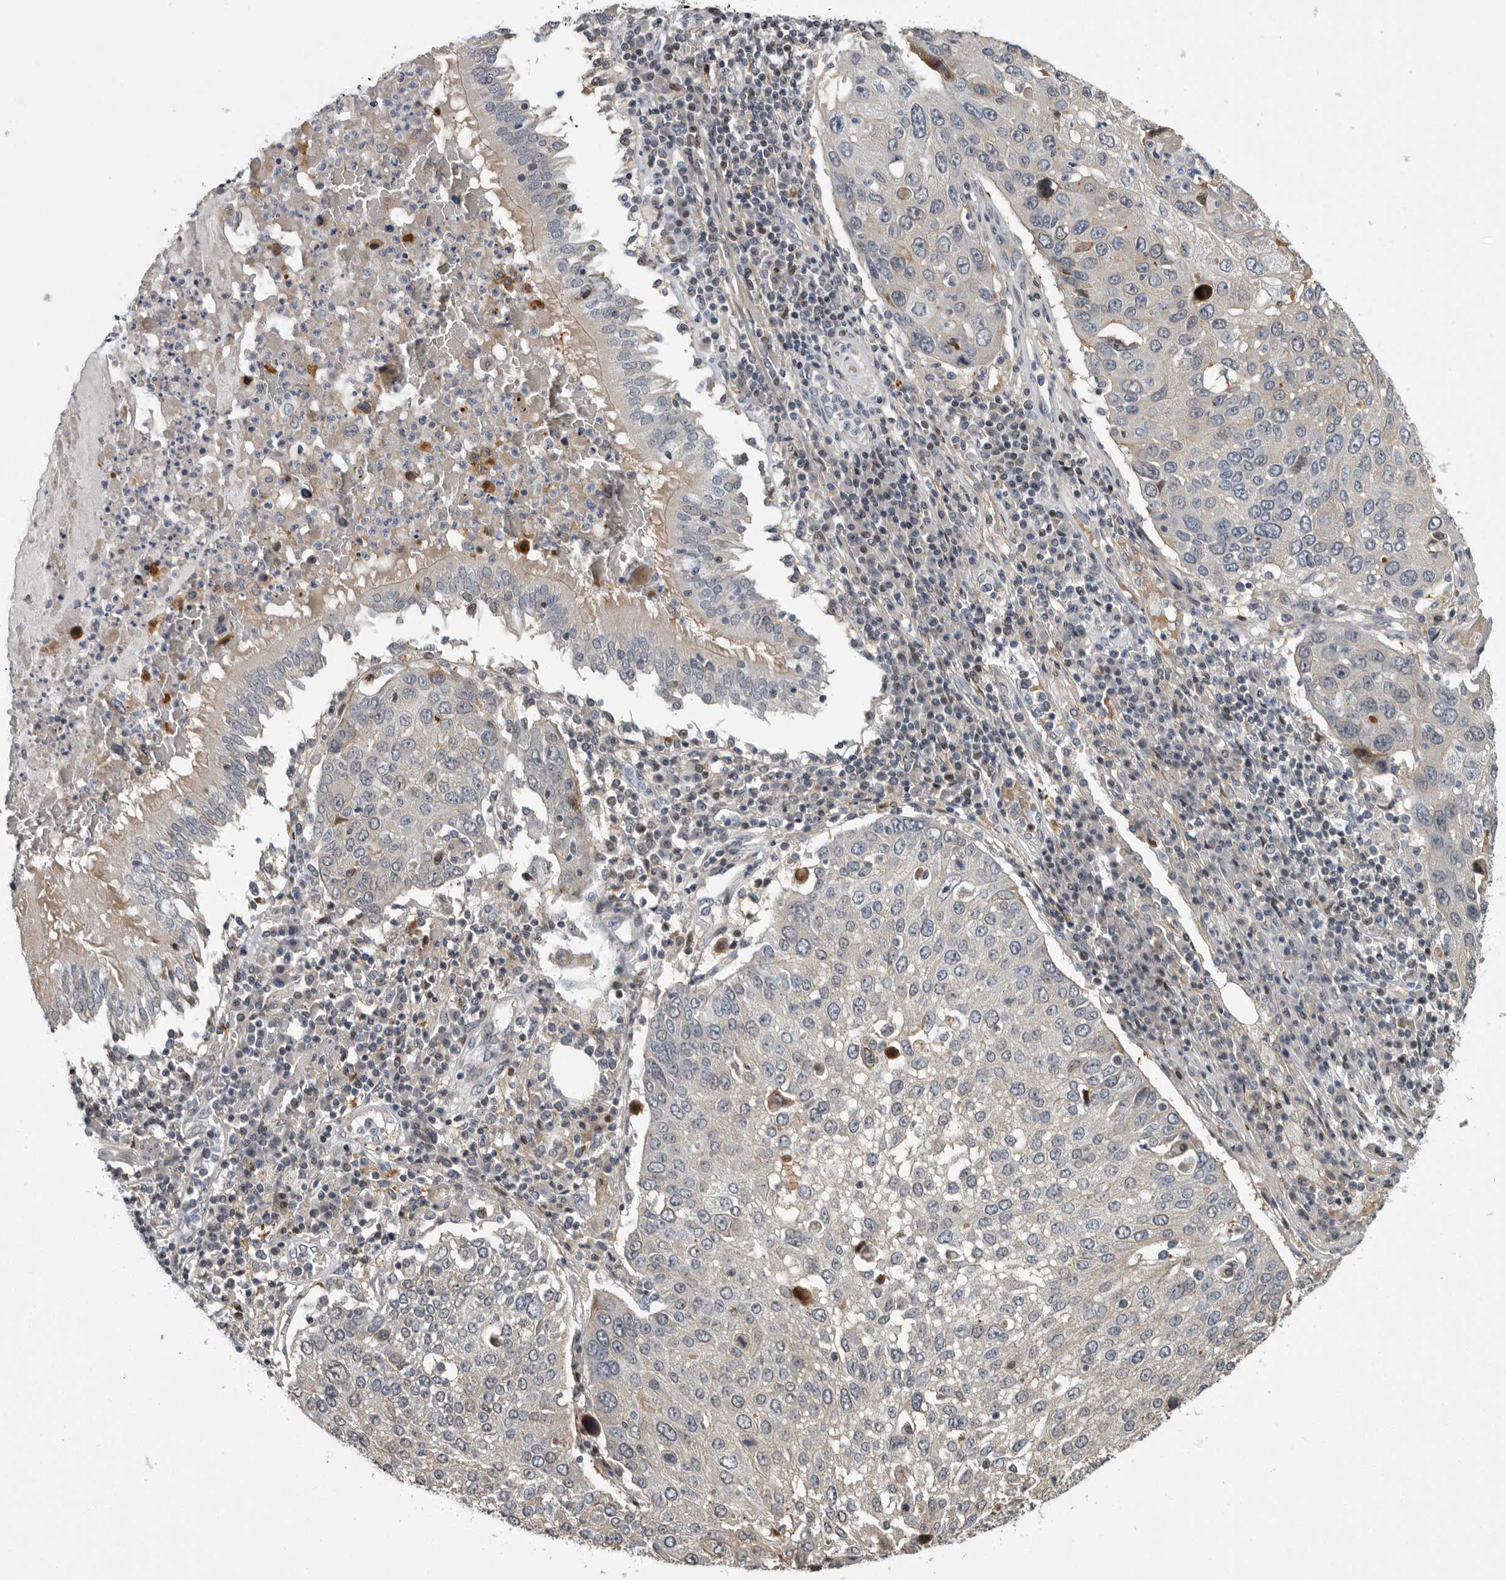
{"staining": {"intensity": "negative", "quantity": "none", "location": "none"}, "tissue": "lung cancer", "cell_type": "Tumor cells", "image_type": "cancer", "snomed": [{"axis": "morphology", "description": "Squamous cell carcinoma, NOS"}, {"axis": "topography", "description": "Lung"}], "caption": "A photomicrograph of lung squamous cell carcinoma stained for a protein demonstrates no brown staining in tumor cells.", "gene": "PDE7A", "patient": {"sex": "male", "age": 65}}